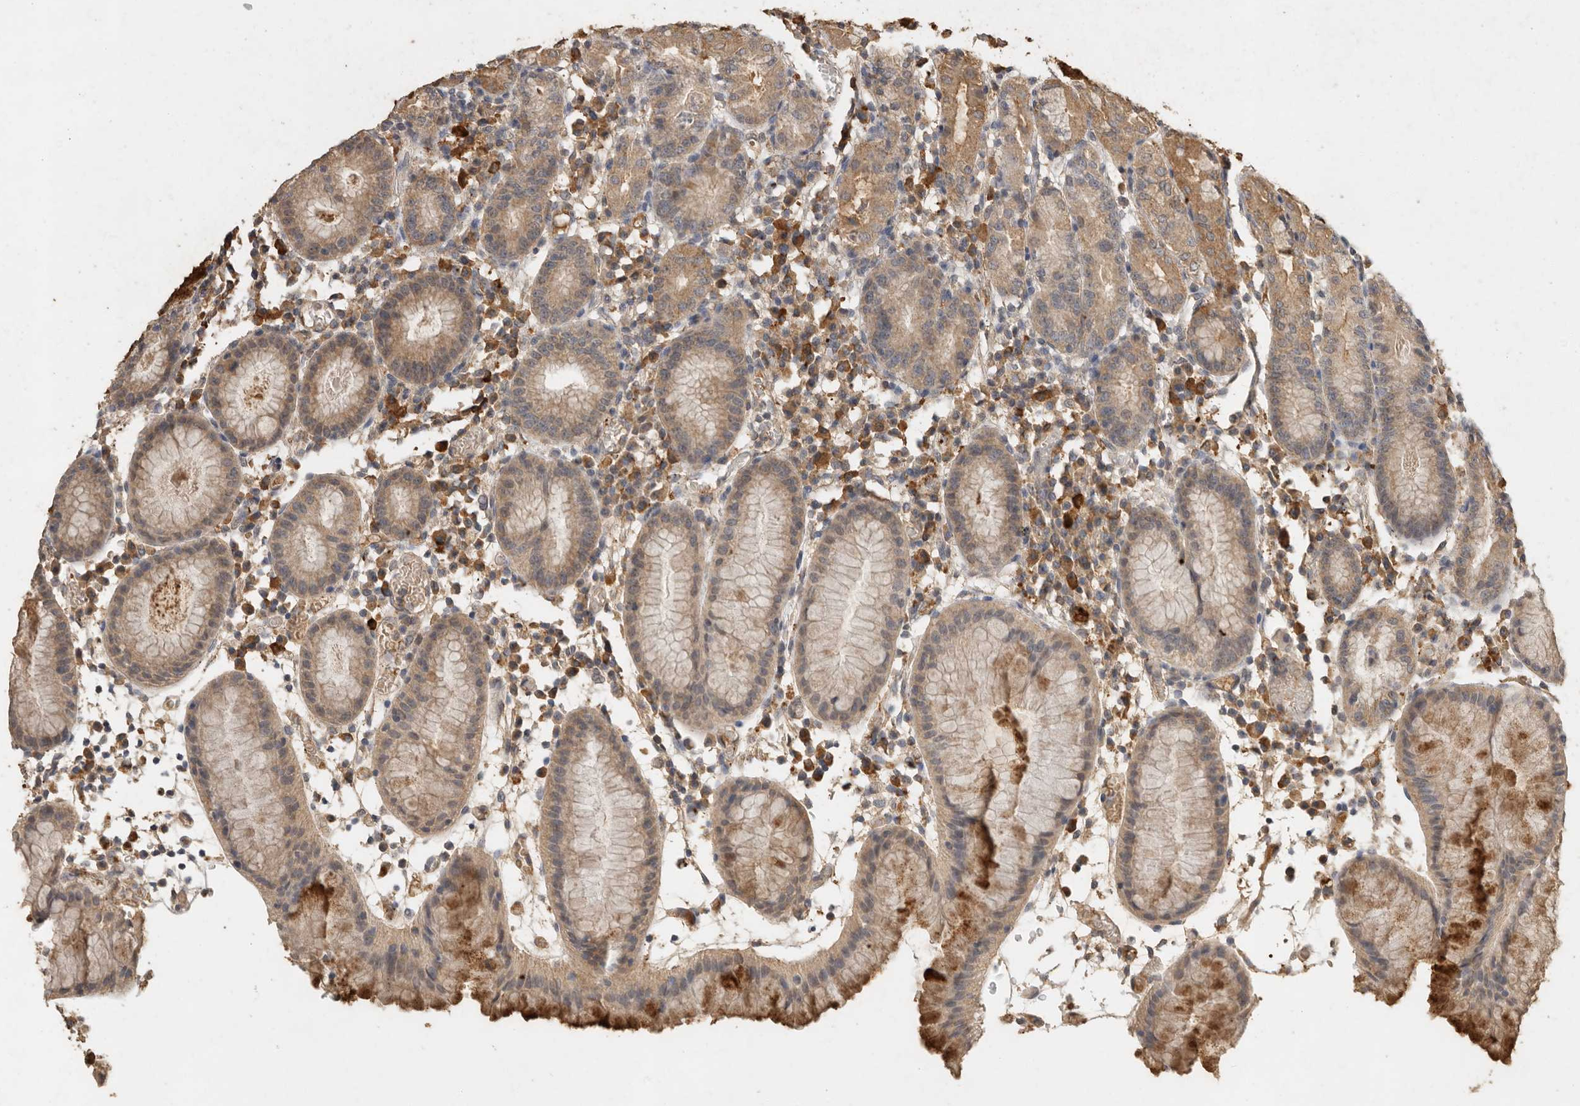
{"staining": {"intensity": "weak", "quantity": ">75%", "location": "cytoplasmic/membranous"}, "tissue": "stomach", "cell_type": "Glandular cells", "image_type": "normal", "snomed": [{"axis": "morphology", "description": "Normal tissue, NOS"}, {"axis": "topography", "description": "Stomach"}, {"axis": "topography", "description": "Stomach, lower"}], "caption": "An immunohistochemistry histopathology image of normal tissue is shown. Protein staining in brown highlights weak cytoplasmic/membranous positivity in stomach within glandular cells. (DAB (3,3'-diaminobenzidine) IHC with brightfield microscopy, high magnification).", "gene": "CTF1", "patient": {"sex": "female", "age": 75}}